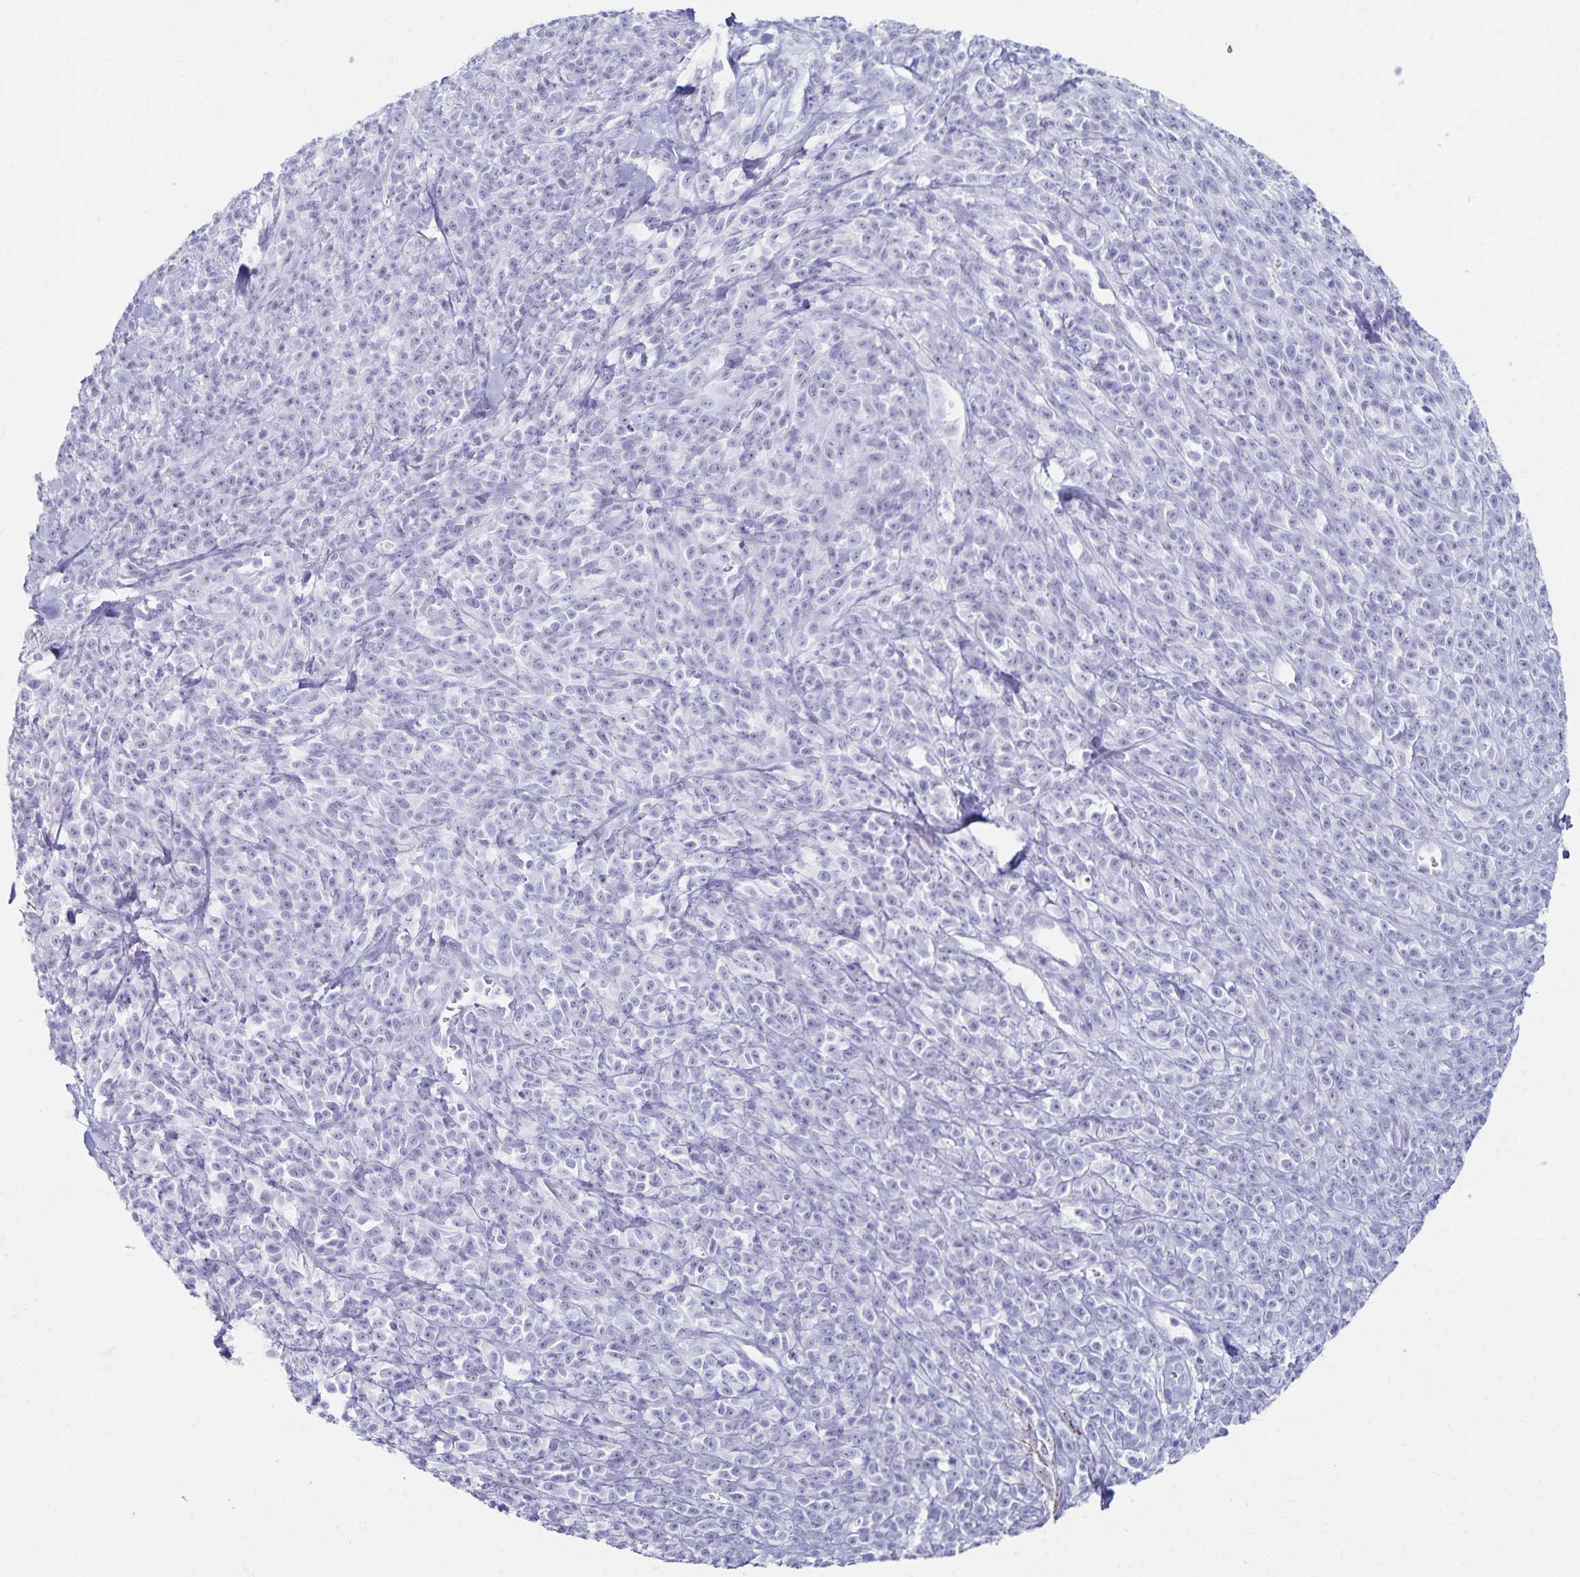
{"staining": {"intensity": "negative", "quantity": "none", "location": "none"}, "tissue": "melanoma", "cell_type": "Tumor cells", "image_type": "cancer", "snomed": [{"axis": "morphology", "description": "Malignant melanoma, NOS"}, {"axis": "topography", "description": "Skin"}, {"axis": "topography", "description": "Skin of trunk"}], "caption": "Malignant melanoma was stained to show a protein in brown. There is no significant positivity in tumor cells. The staining was performed using DAB (3,3'-diaminobenzidine) to visualize the protein expression in brown, while the nuclei were stained in blue with hematoxylin (Magnification: 20x).", "gene": "GPBAR1", "patient": {"sex": "male", "age": 74}}